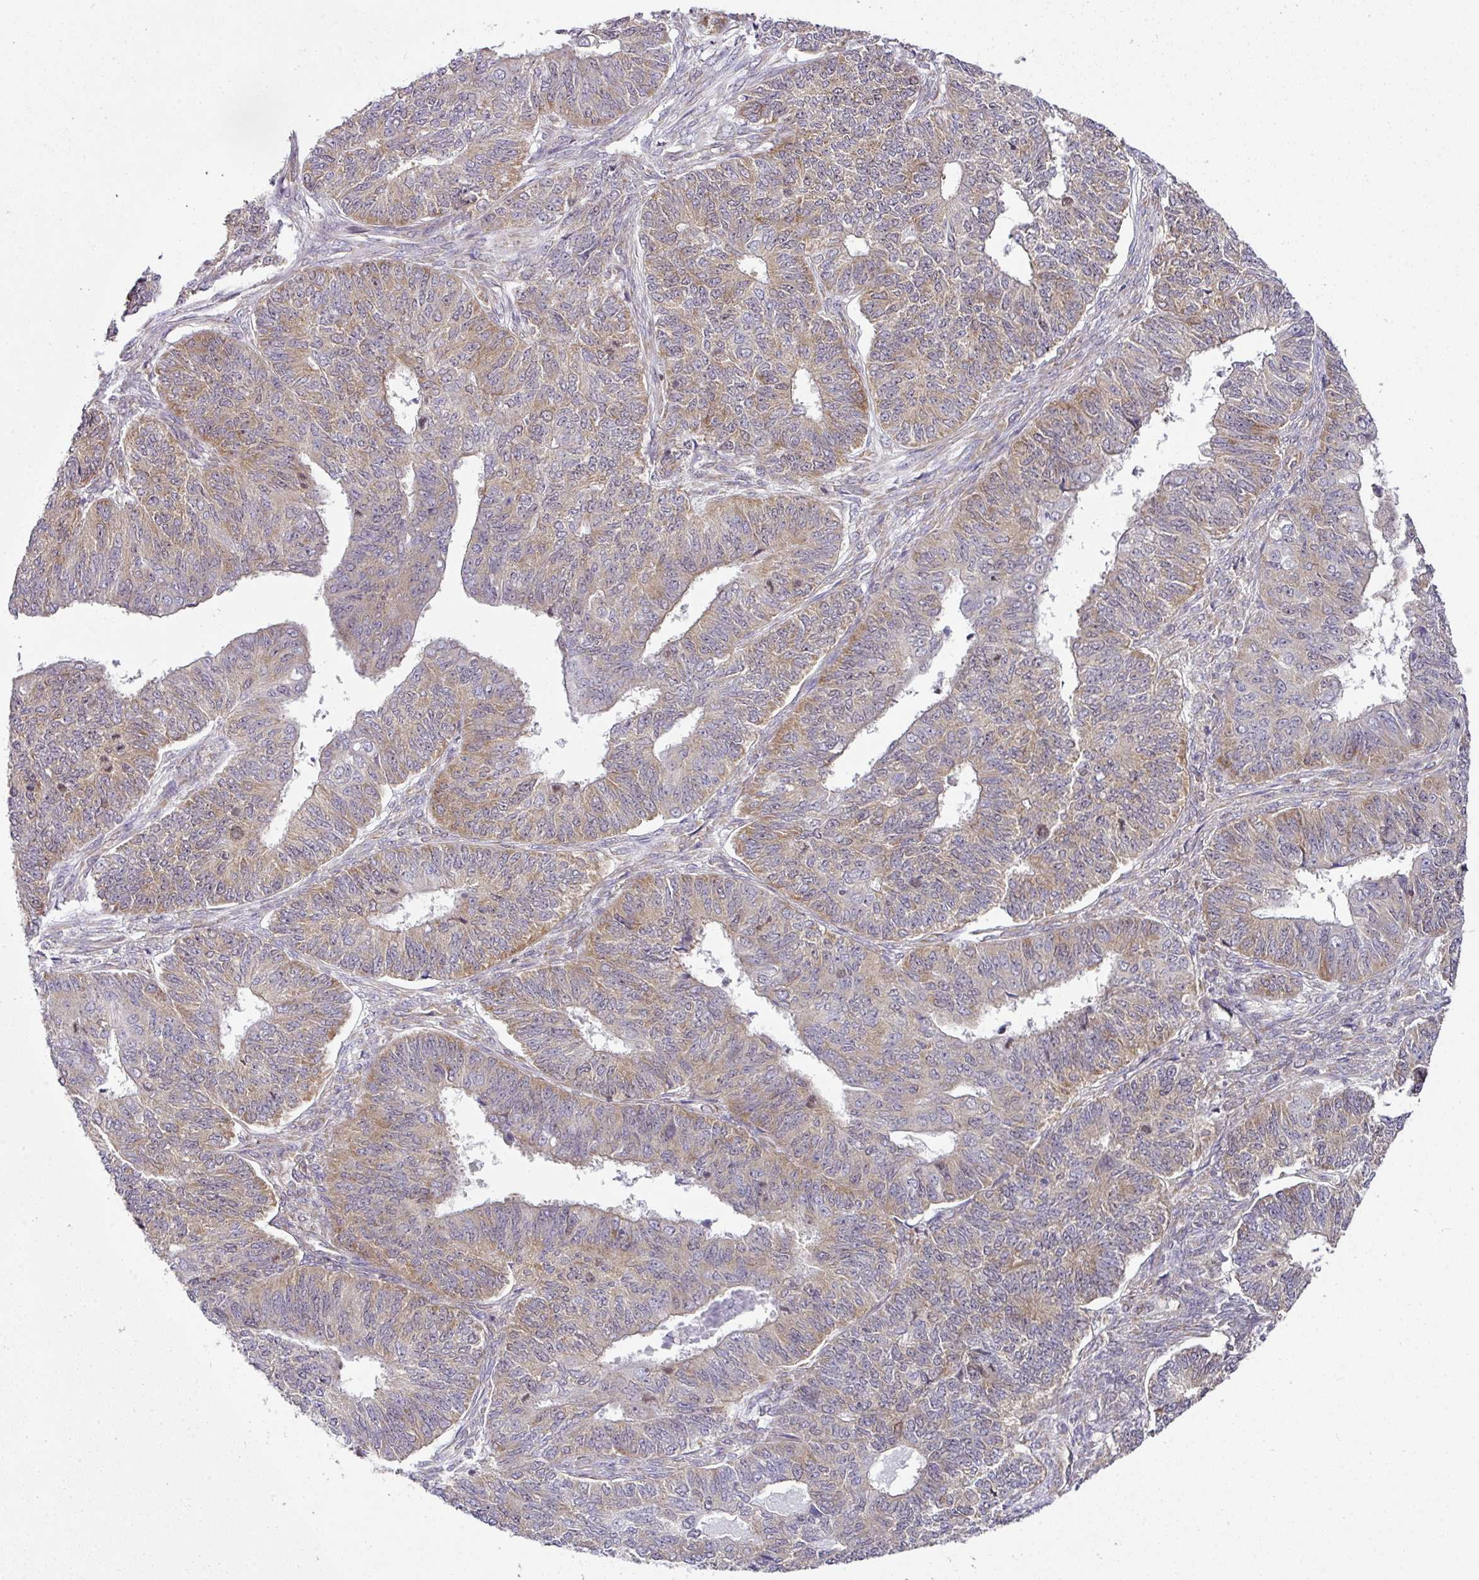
{"staining": {"intensity": "moderate", "quantity": "25%-75%", "location": "cytoplasmic/membranous"}, "tissue": "endometrial cancer", "cell_type": "Tumor cells", "image_type": "cancer", "snomed": [{"axis": "morphology", "description": "Adenocarcinoma, NOS"}, {"axis": "topography", "description": "Endometrium"}], "caption": "A medium amount of moderate cytoplasmic/membranous staining is identified in approximately 25%-75% of tumor cells in endometrial cancer tissue. The staining is performed using DAB (3,3'-diaminobenzidine) brown chromogen to label protein expression. The nuclei are counter-stained blue using hematoxylin.", "gene": "FAM32A", "patient": {"sex": "female", "age": 32}}